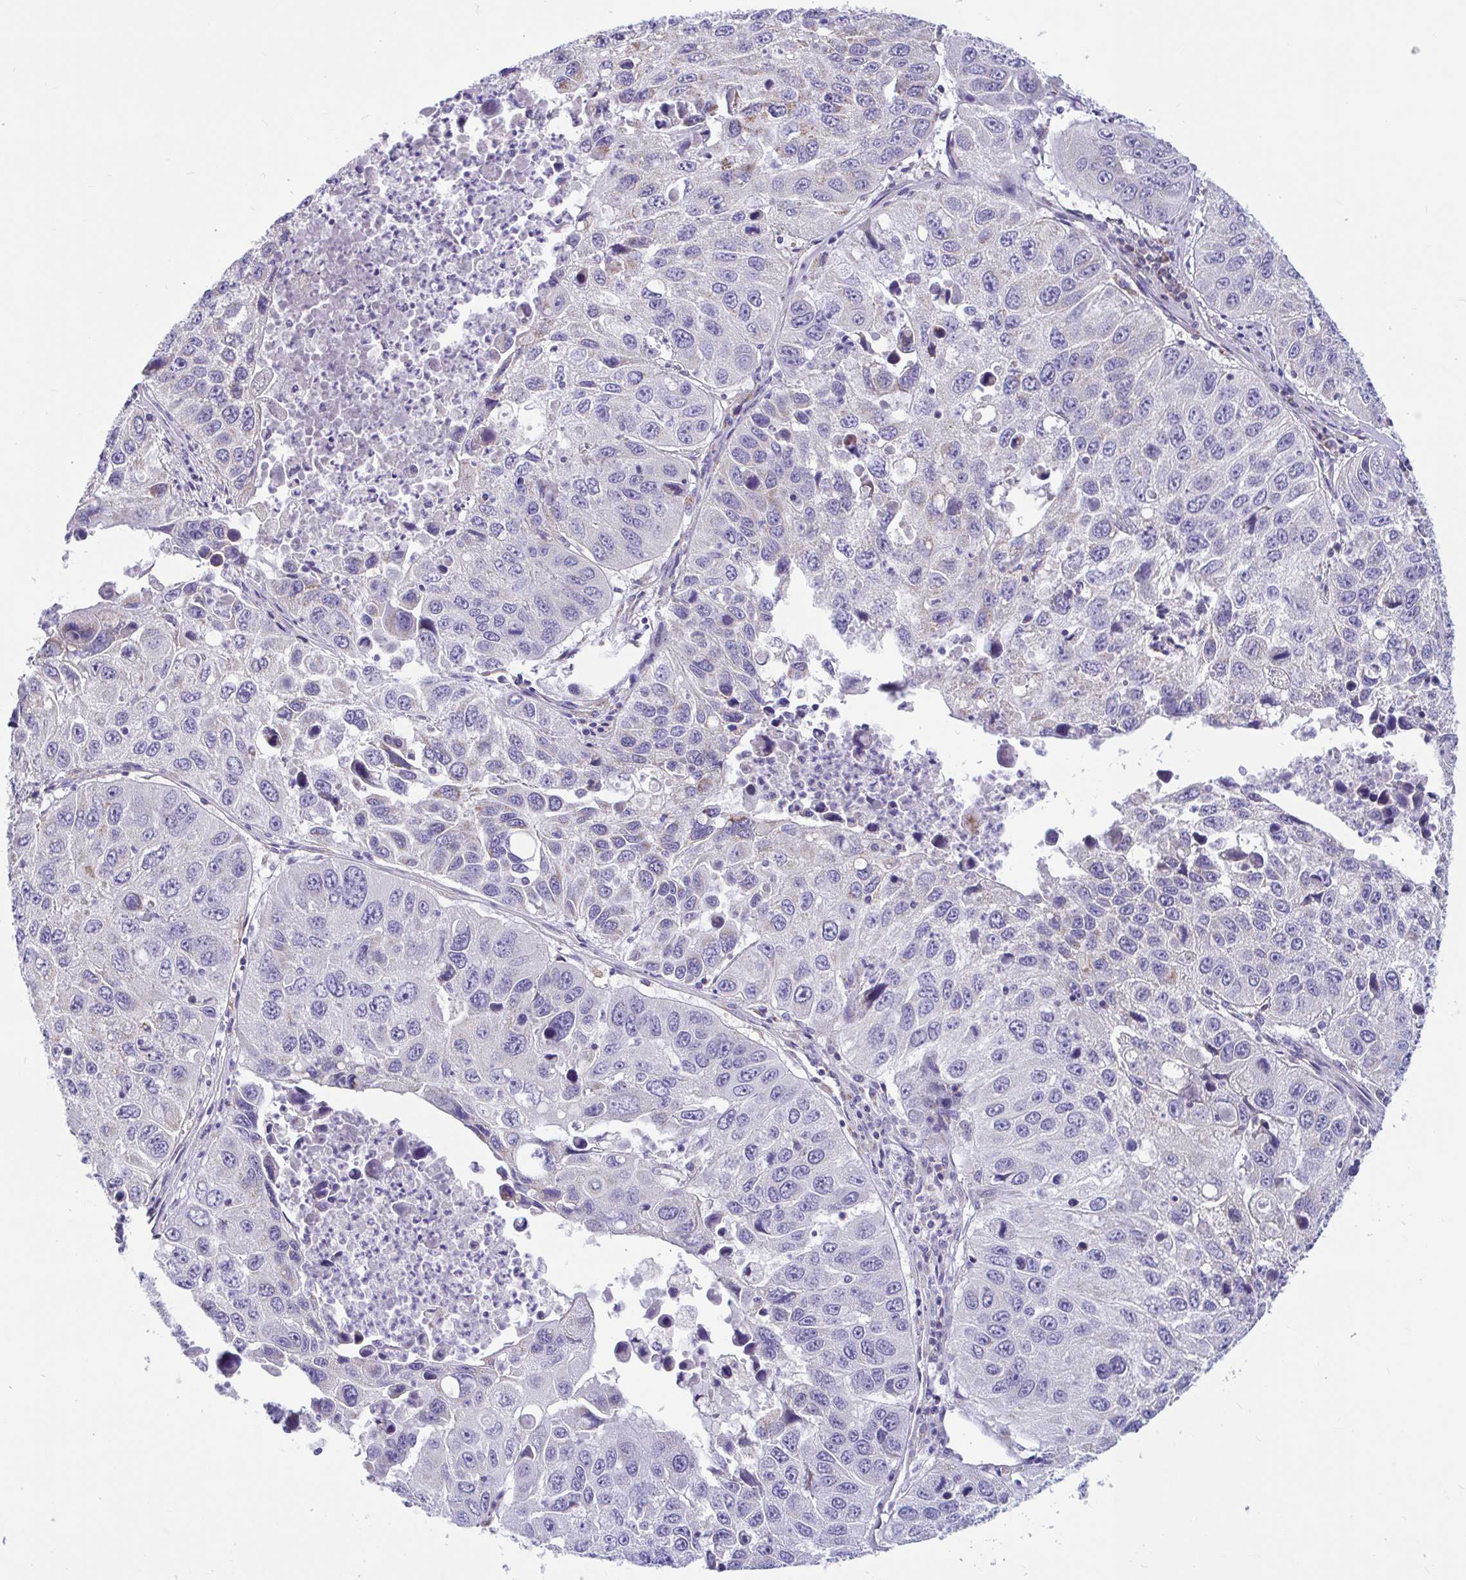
{"staining": {"intensity": "negative", "quantity": "none", "location": "none"}, "tissue": "lung cancer", "cell_type": "Tumor cells", "image_type": "cancer", "snomed": [{"axis": "morphology", "description": "Squamous cell carcinoma, NOS"}, {"axis": "topography", "description": "Lung"}], "caption": "Protein analysis of lung cancer displays no significant staining in tumor cells.", "gene": "OR13A1", "patient": {"sex": "female", "age": 61}}